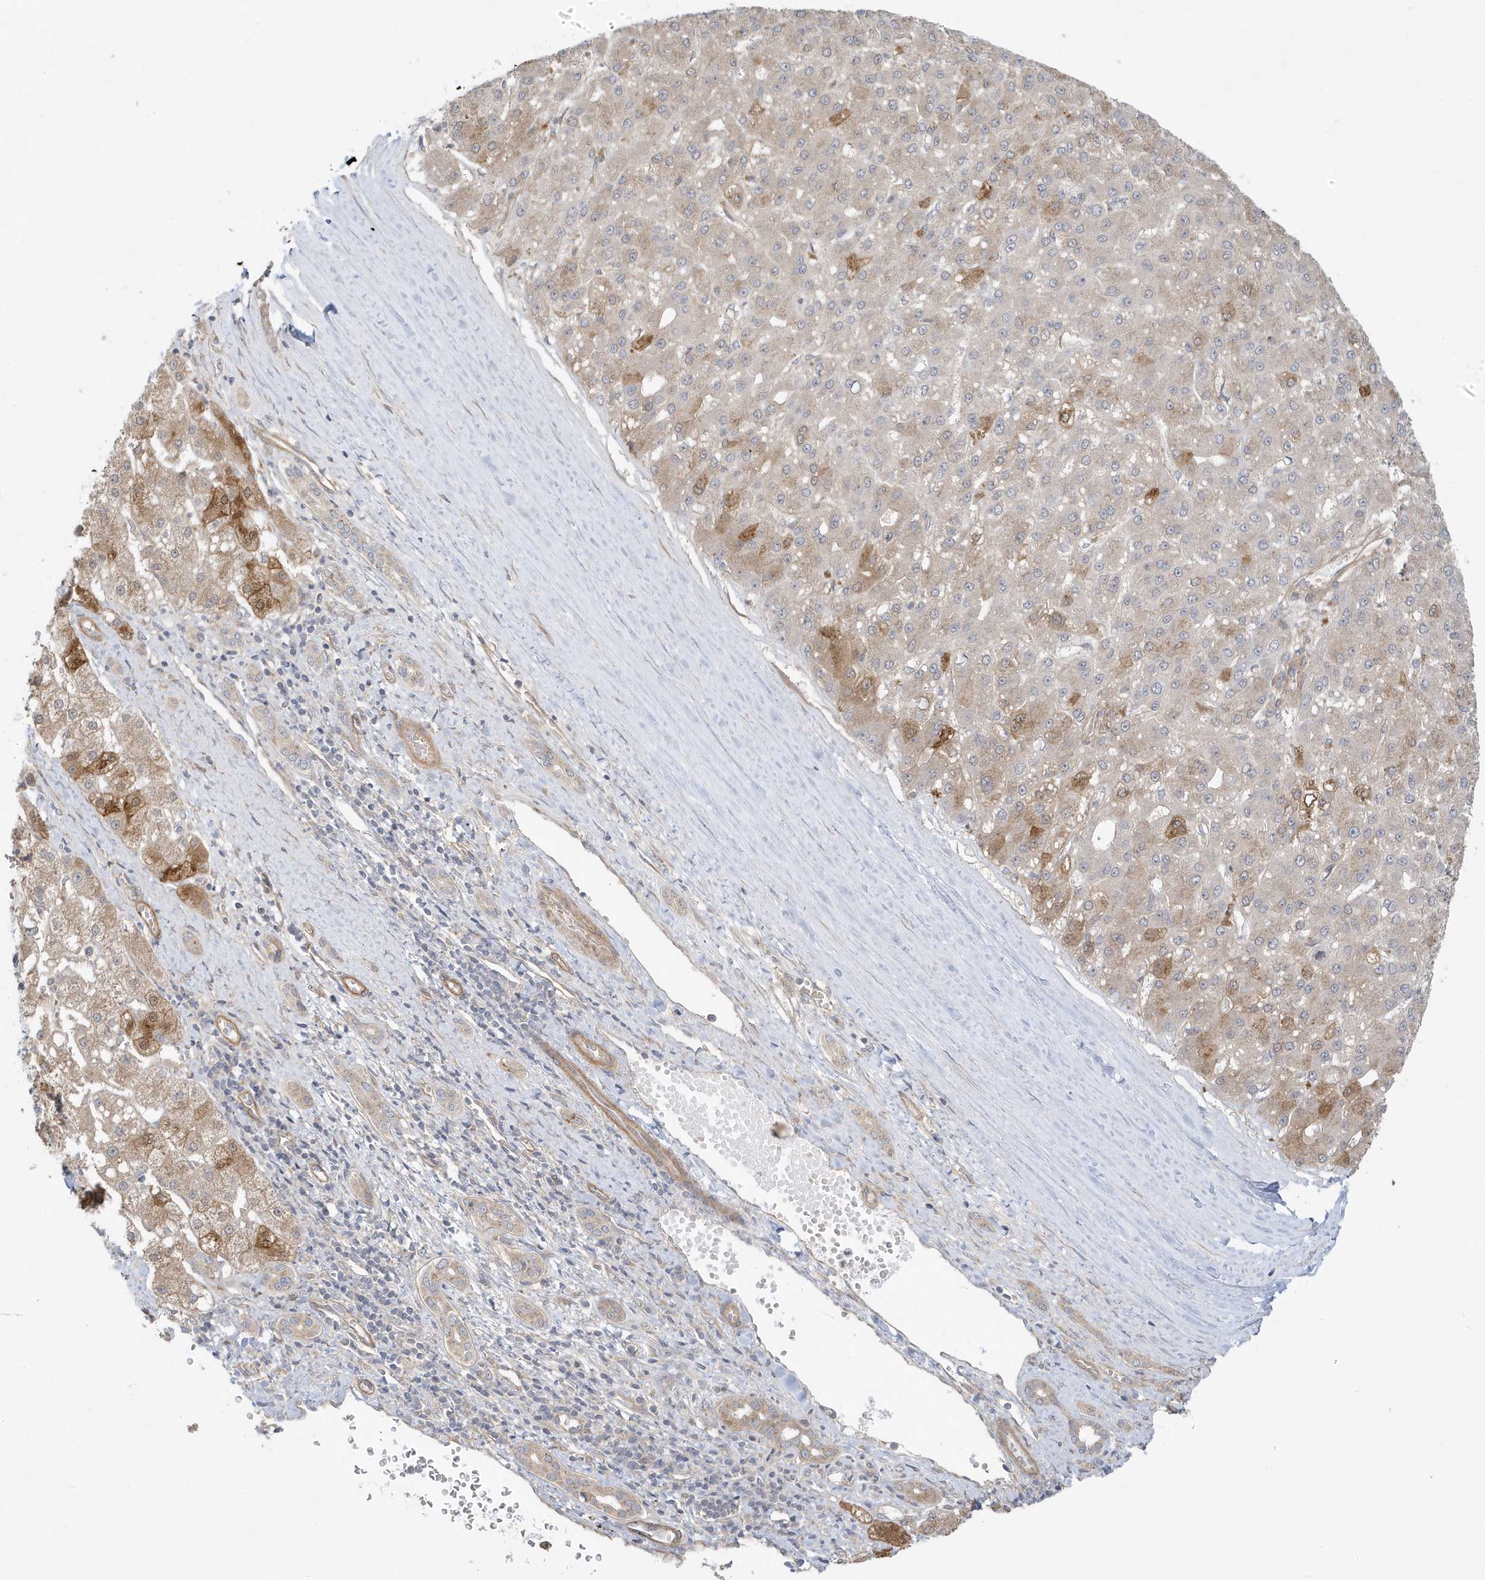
{"staining": {"intensity": "moderate", "quantity": "<25%", "location": "cytoplasmic/membranous"}, "tissue": "liver cancer", "cell_type": "Tumor cells", "image_type": "cancer", "snomed": [{"axis": "morphology", "description": "Carcinoma, Hepatocellular, NOS"}, {"axis": "topography", "description": "Liver"}], "caption": "Immunohistochemical staining of human liver cancer reveals low levels of moderate cytoplasmic/membranous expression in about <25% of tumor cells. (Stains: DAB (3,3'-diaminobenzidine) in brown, nuclei in blue, Microscopy: brightfield microscopy at high magnification).", "gene": "ACTR1A", "patient": {"sex": "male", "age": 67}}